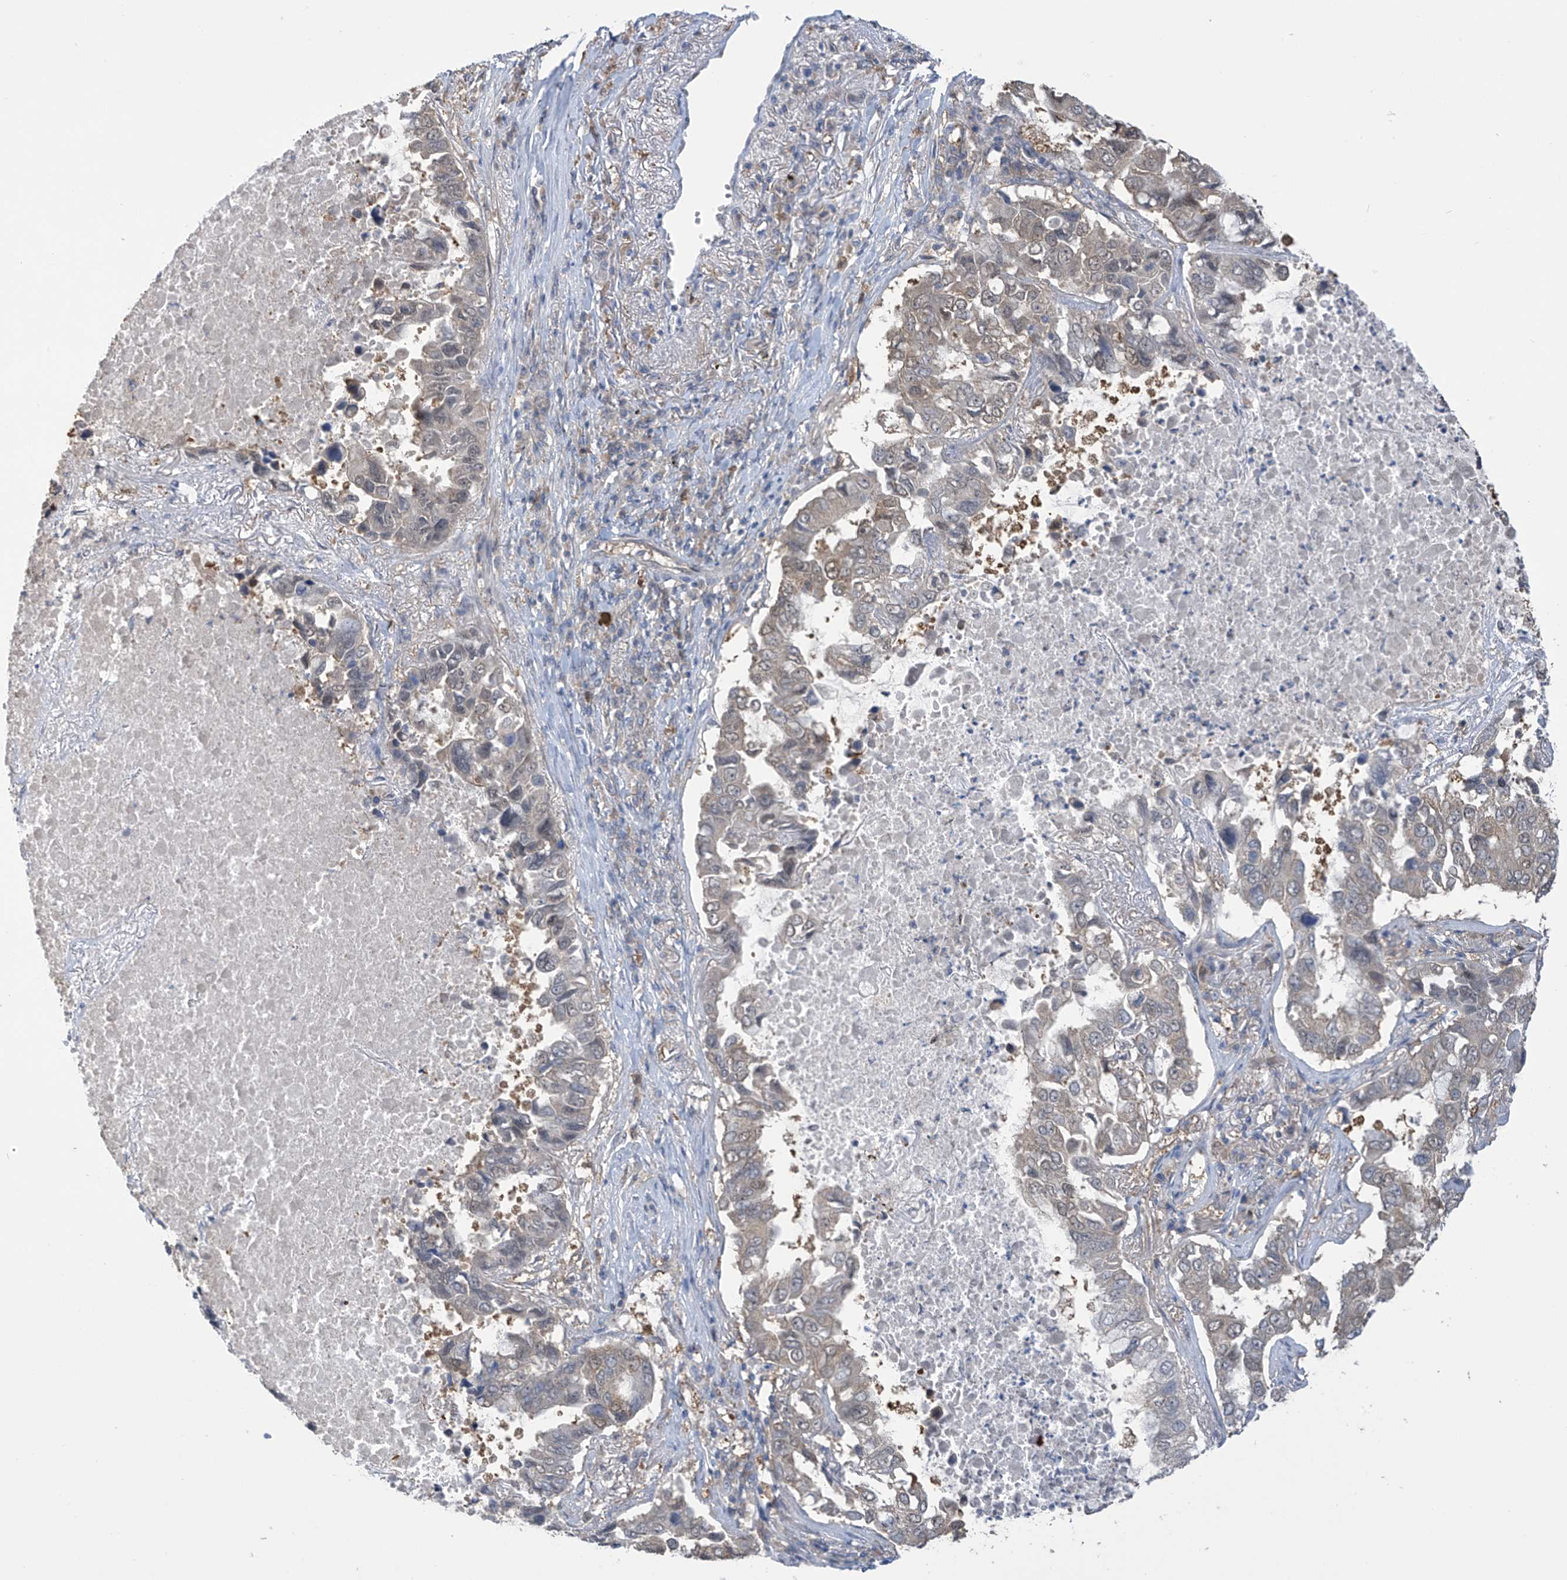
{"staining": {"intensity": "weak", "quantity": "<25%", "location": "nuclear"}, "tissue": "lung cancer", "cell_type": "Tumor cells", "image_type": "cancer", "snomed": [{"axis": "morphology", "description": "Adenocarcinoma, NOS"}, {"axis": "topography", "description": "Lung"}], "caption": "A photomicrograph of human lung adenocarcinoma is negative for staining in tumor cells.", "gene": "IDH1", "patient": {"sex": "male", "age": 64}}